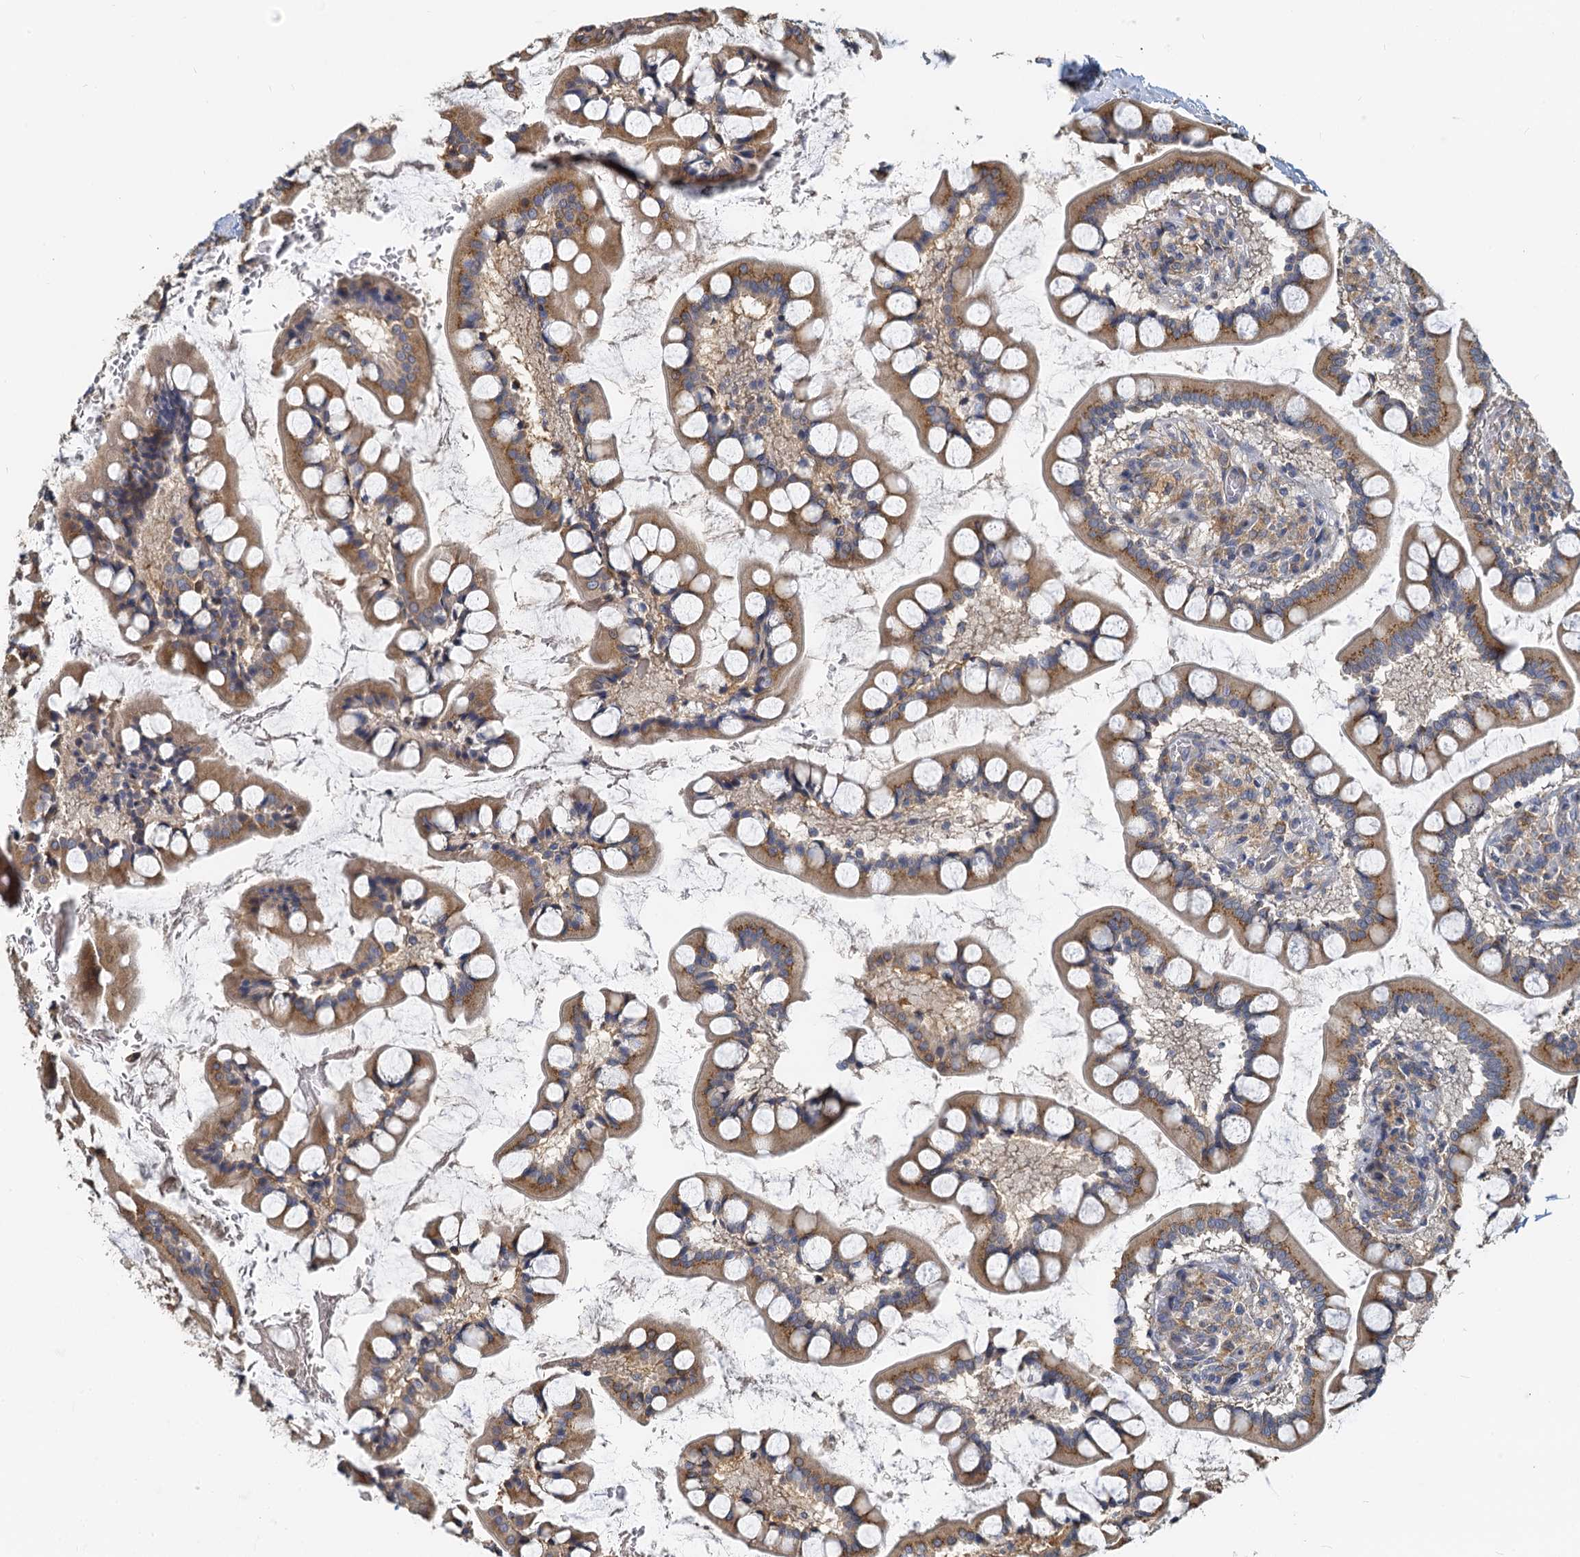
{"staining": {"intensity": "moderate", "quantity": ">75%", "location": "cytoplasmic/membranous"}, "tissue": "small intestine", "cell_type": "Glandular cells", "image_type": "normal", "snomed": [{"axis": "morphology", "description": "Normal tissue, NOS"}, {"axis": "topography", "description": "Small intestine"}], "caption": "Immunohistochemistry (DAB (3,3'-diaminobenzidine)) staining of benign small intestine displays moderate cytoplasmic/membranous protein staining in about >75% of glandular cells. (Stains: DAB (3,3'-diaminobenzidine) in brown, nuclei in blue, Microscopy: brightfield microscopy at high magnification).", "gene": "NKAPD1", "patient": {"sex": "male", "age": 52}}